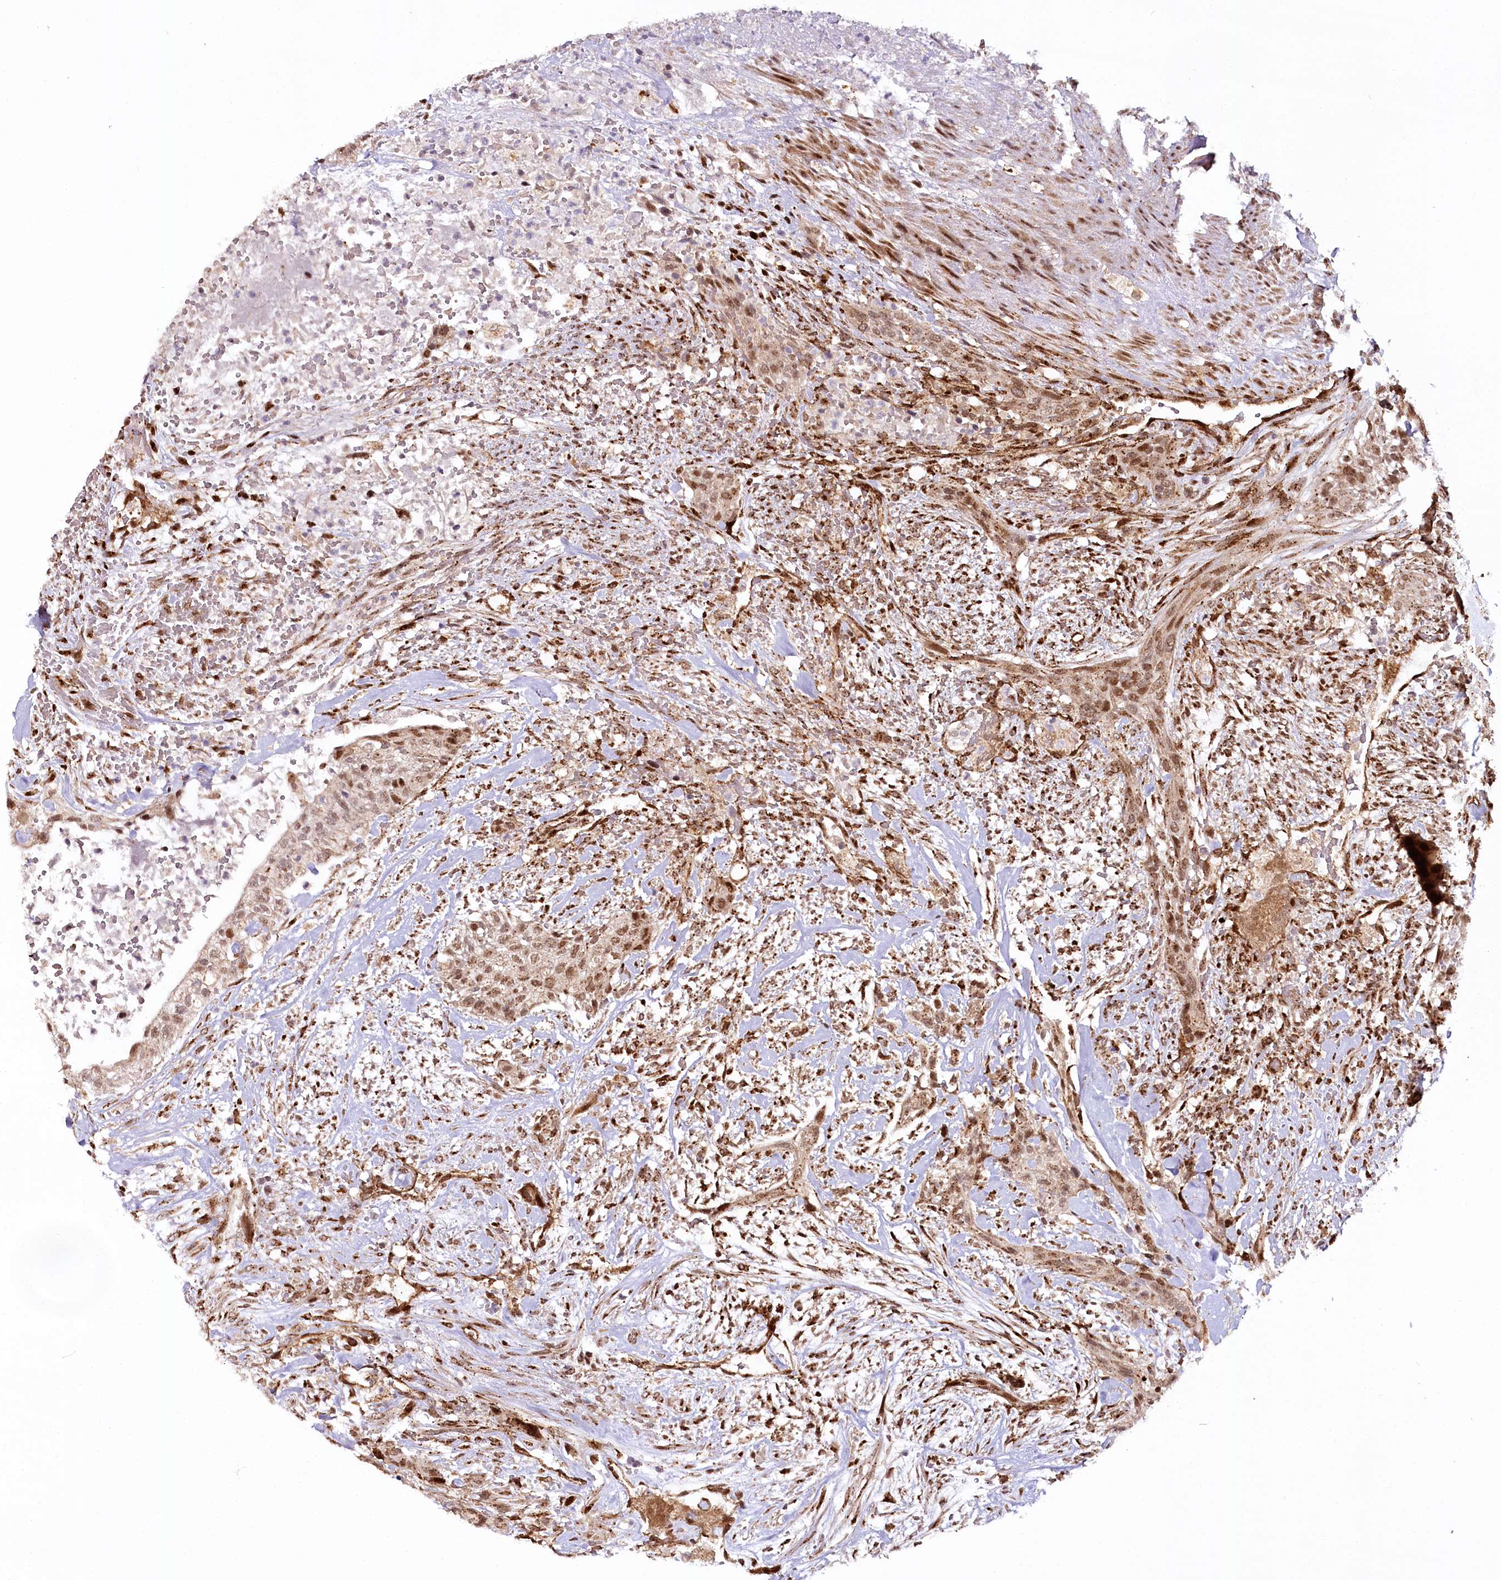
{"staining": {"intensity": "moderate", "quantity": ">75%", "location": "cytoplasmic/membranous,nuclear"}, "tissue": "urothelial cancer", "cell_type": "Tumor cells", "image_type": "cancer", "snomed": [{"axis": "morphology", "description": "Urothelial carcinoma, High grade"}, {"axis": "topography", "description": "Urinary bladder"}], "caption": "Immunohistochemical staining of human urothelial cancer demonstrates moderate cytoplasmic/membranous and nuclear protein positivity in approximately >75% of tumor cells.", "gene": "COPG1", "patient": {"sex": "male", "age": 35}}